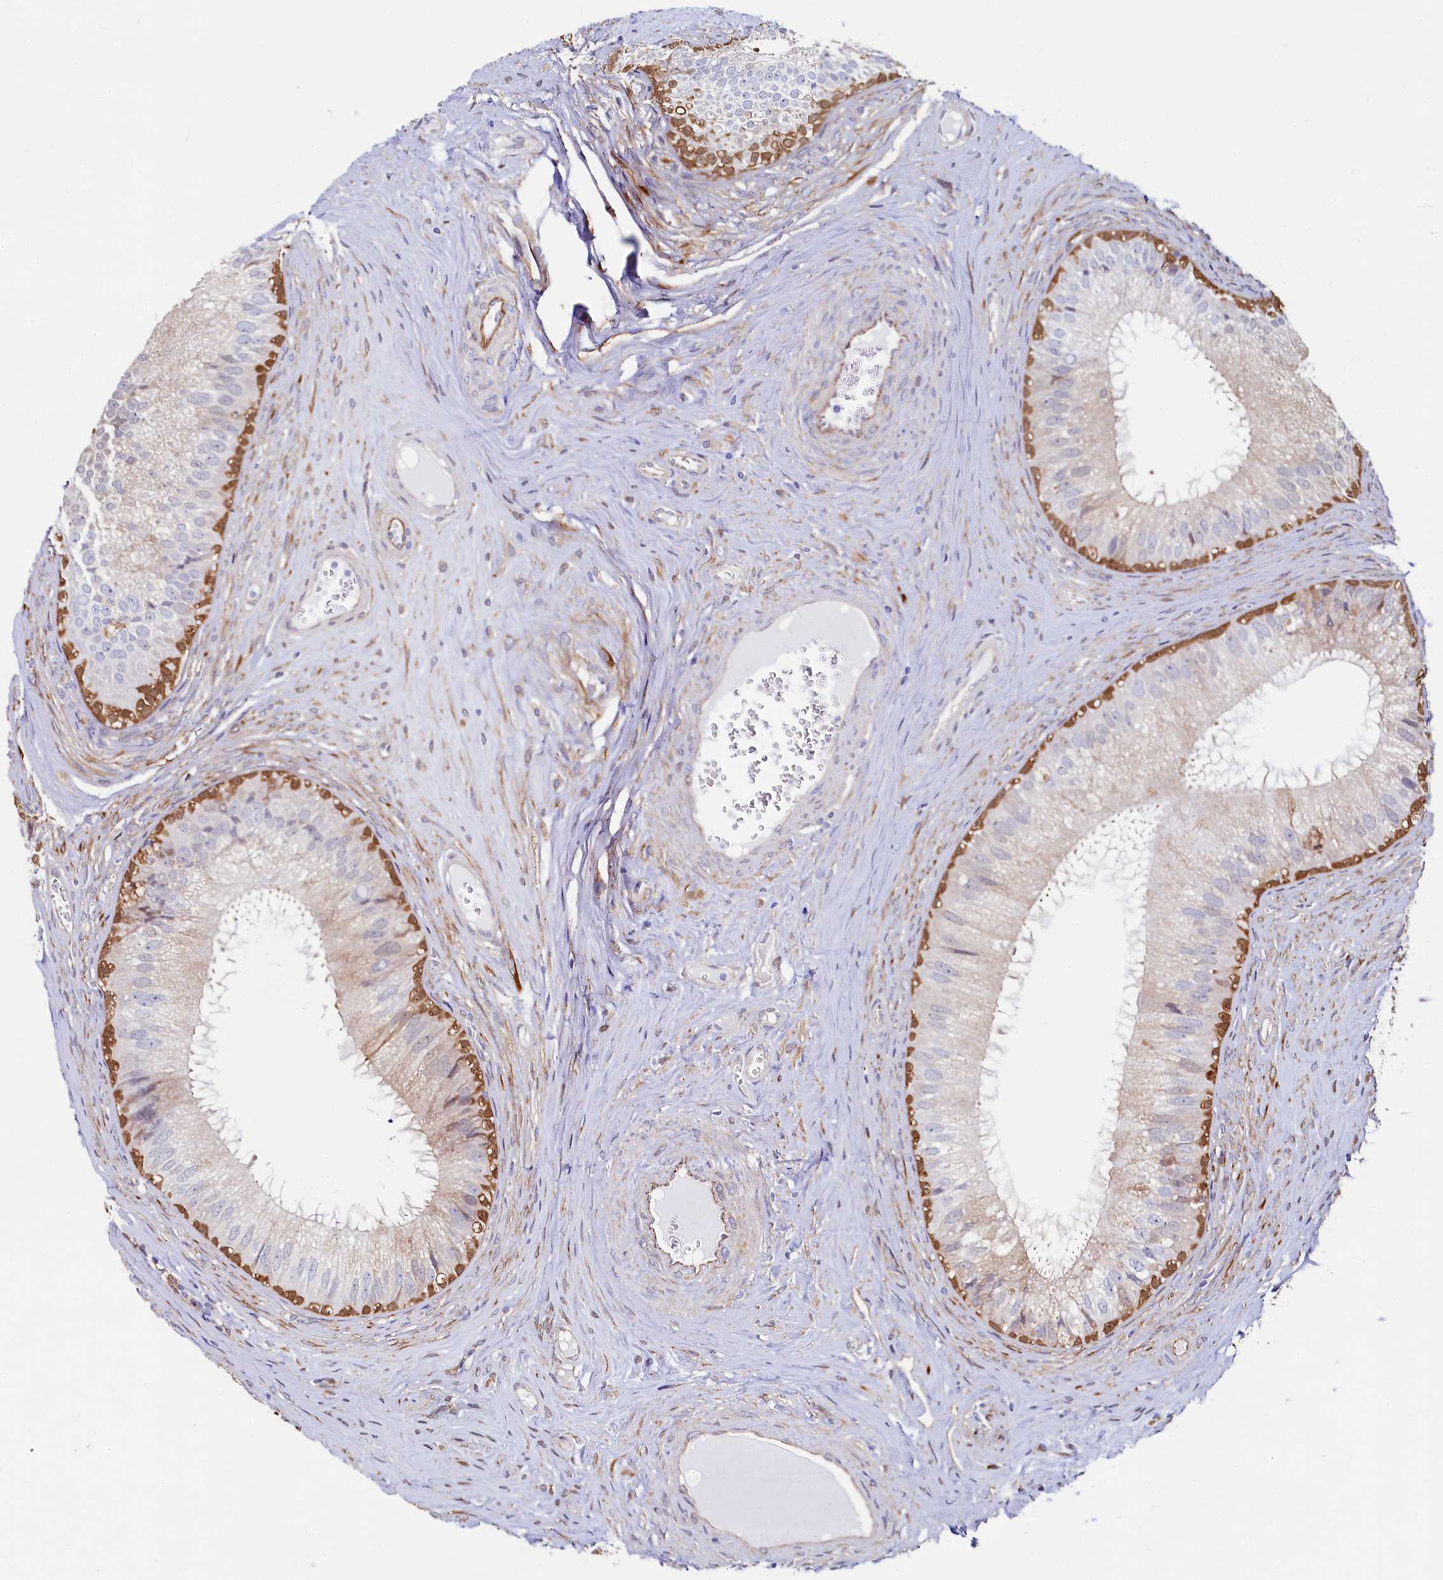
{"staining": {"intensity": "moderate", "quantity": "25%-75%", "location": "cytoplasmic/membranous"}, "tissue": "epididymis", "cell_type": "Glandular cells", "image_type": "normal", "snomed": [{"axis": "morphology", "description": "Normal tissue, NOS"}, {"axis": "topography", "description": "Epididymis"}], "caption": "The histopathology image reveals a brown stain indicating the presence of a protein in the cytoplasmic/membranous of glandular cells in epididymis.", "gene": "ASTE1", "patient": {"sex": "male", "age": 46}}